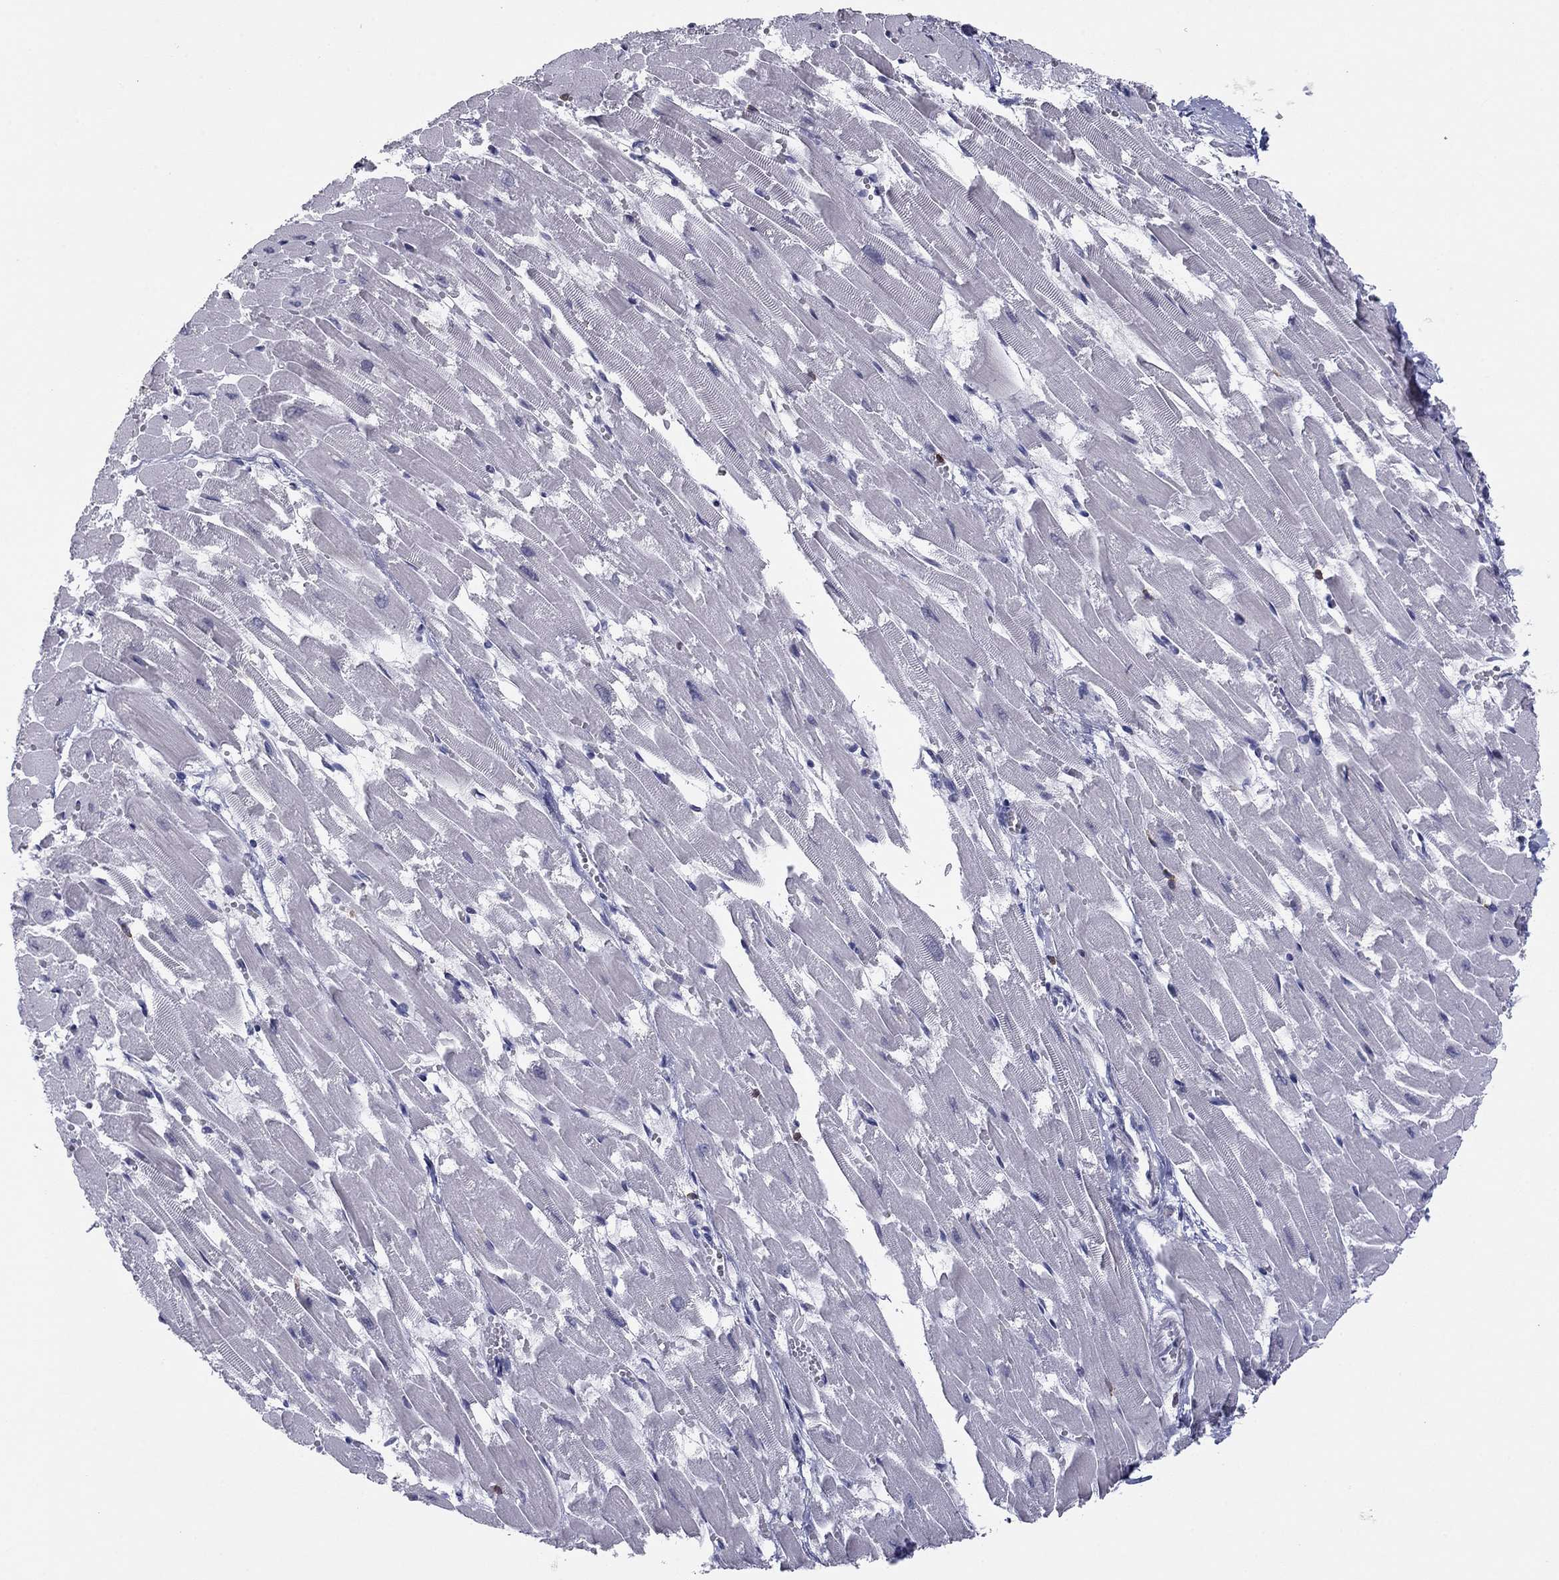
{"staining": {"intensity": "negative", "quantity": "none", "location": "none"}, "tissue": "heart muscle", "cell_type": "Cardiomyocytes", "image_type": "normal", "snomed": [{"axis": "morphology", "description": "Normal tissue, NOS"}, {"axis": "topography", "description": "Heart"}], "caption": "Immunohistochemistry (IHC) histopathology image of normal heart muscle stained for a protein (brown), which reveals no staining in cardiomyocytes.", "gene": "ARHGAP27", "patient": {"sex": "female", "age": 52}}